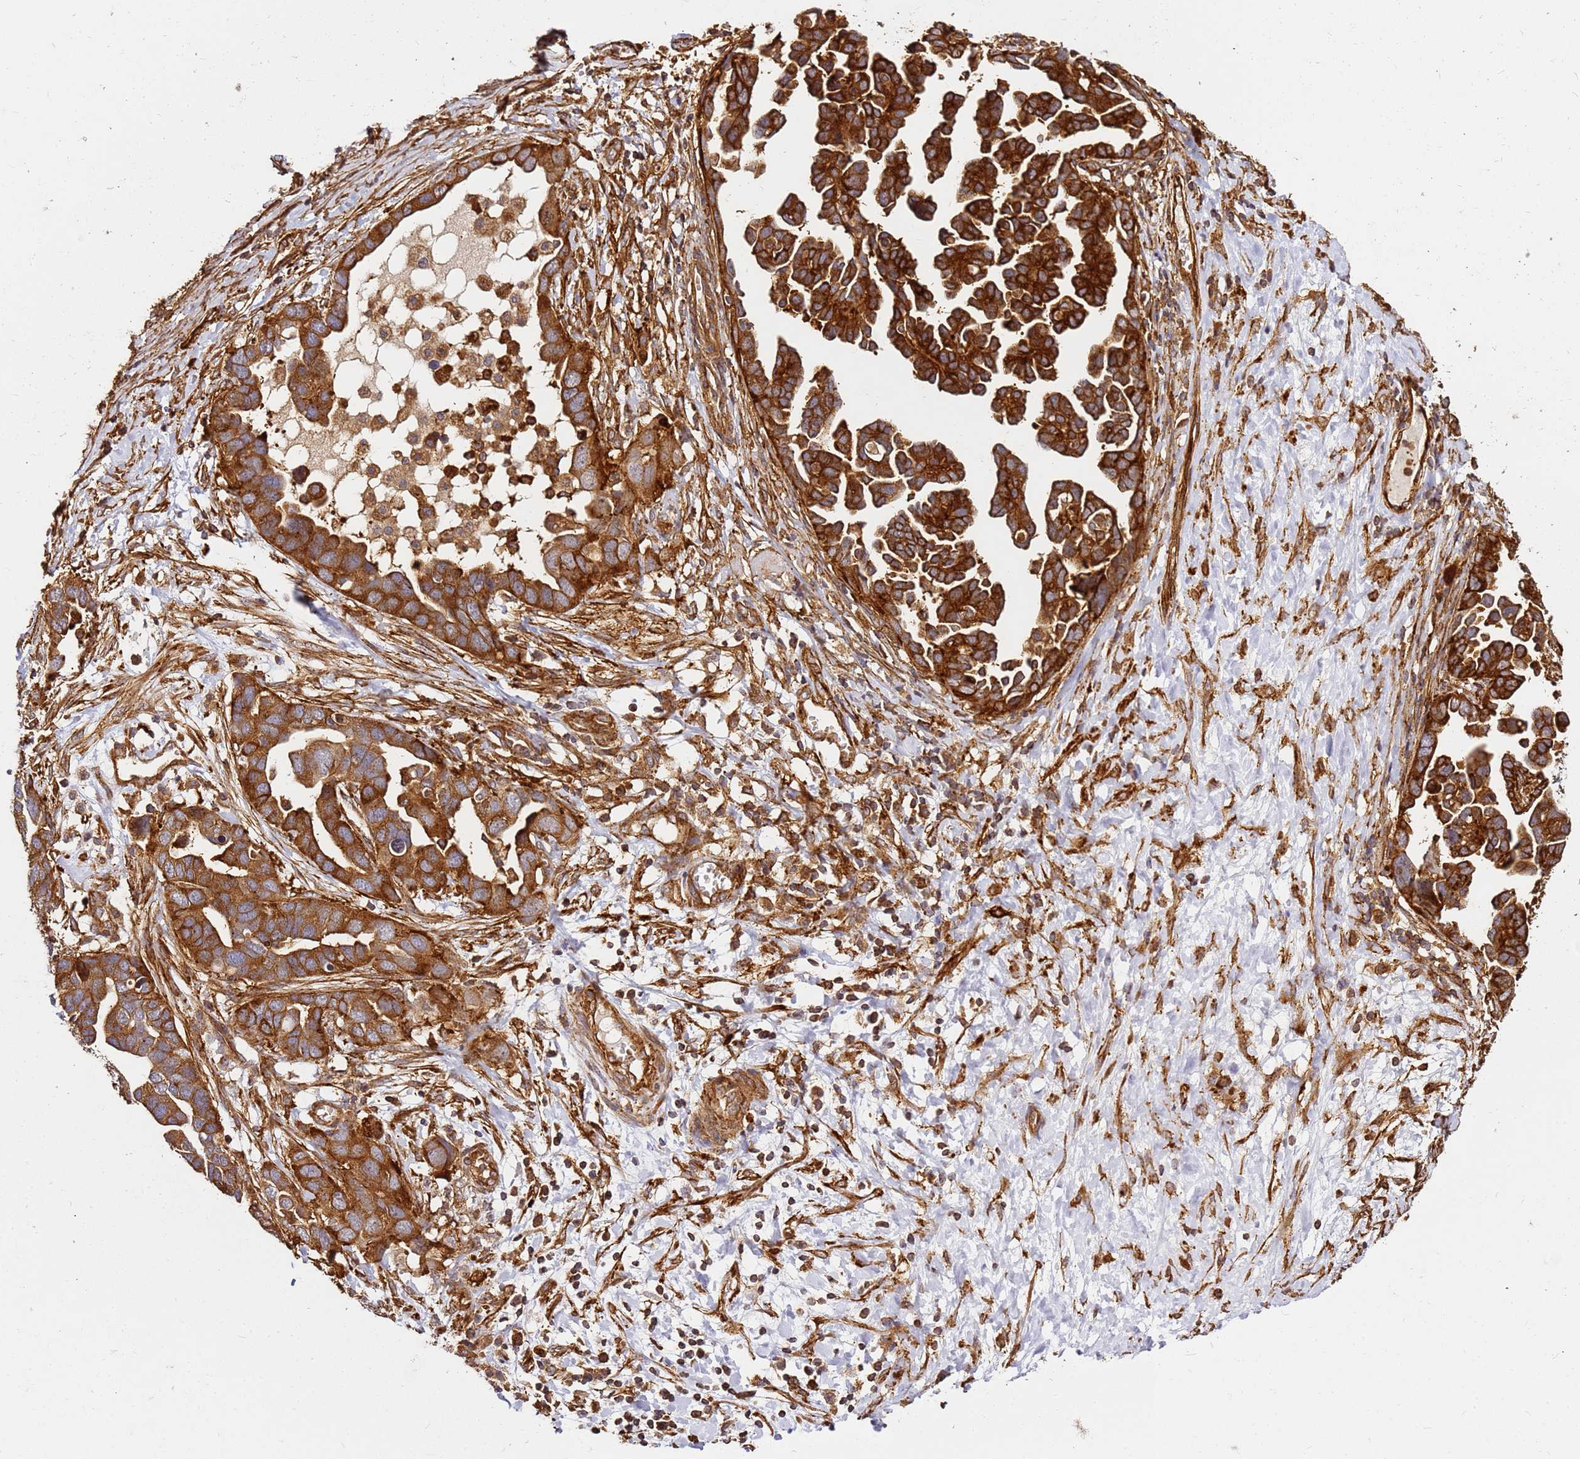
{"staining": {"intensity": "strong", "quantity": ">75%", "location": "cytoplasmic/membranous"}, "tissue": "ovarian cancer", "cell_type": "Tumor cells", "image_type": "cancer", "snomed": [{"axis": "morphology", "description": "Cystadenocarcinoma, serous, NOS"}, {"axis": "topography", "description": "Ovary"}], "caption": "Serous cystadenocarcinoma (ovarian) tissue reveals strong cytoplasmic/membranous expression in approximately >75% of tumor cells", "gene": "DVL3", "patient": {"sex": "female", "age": 54}}